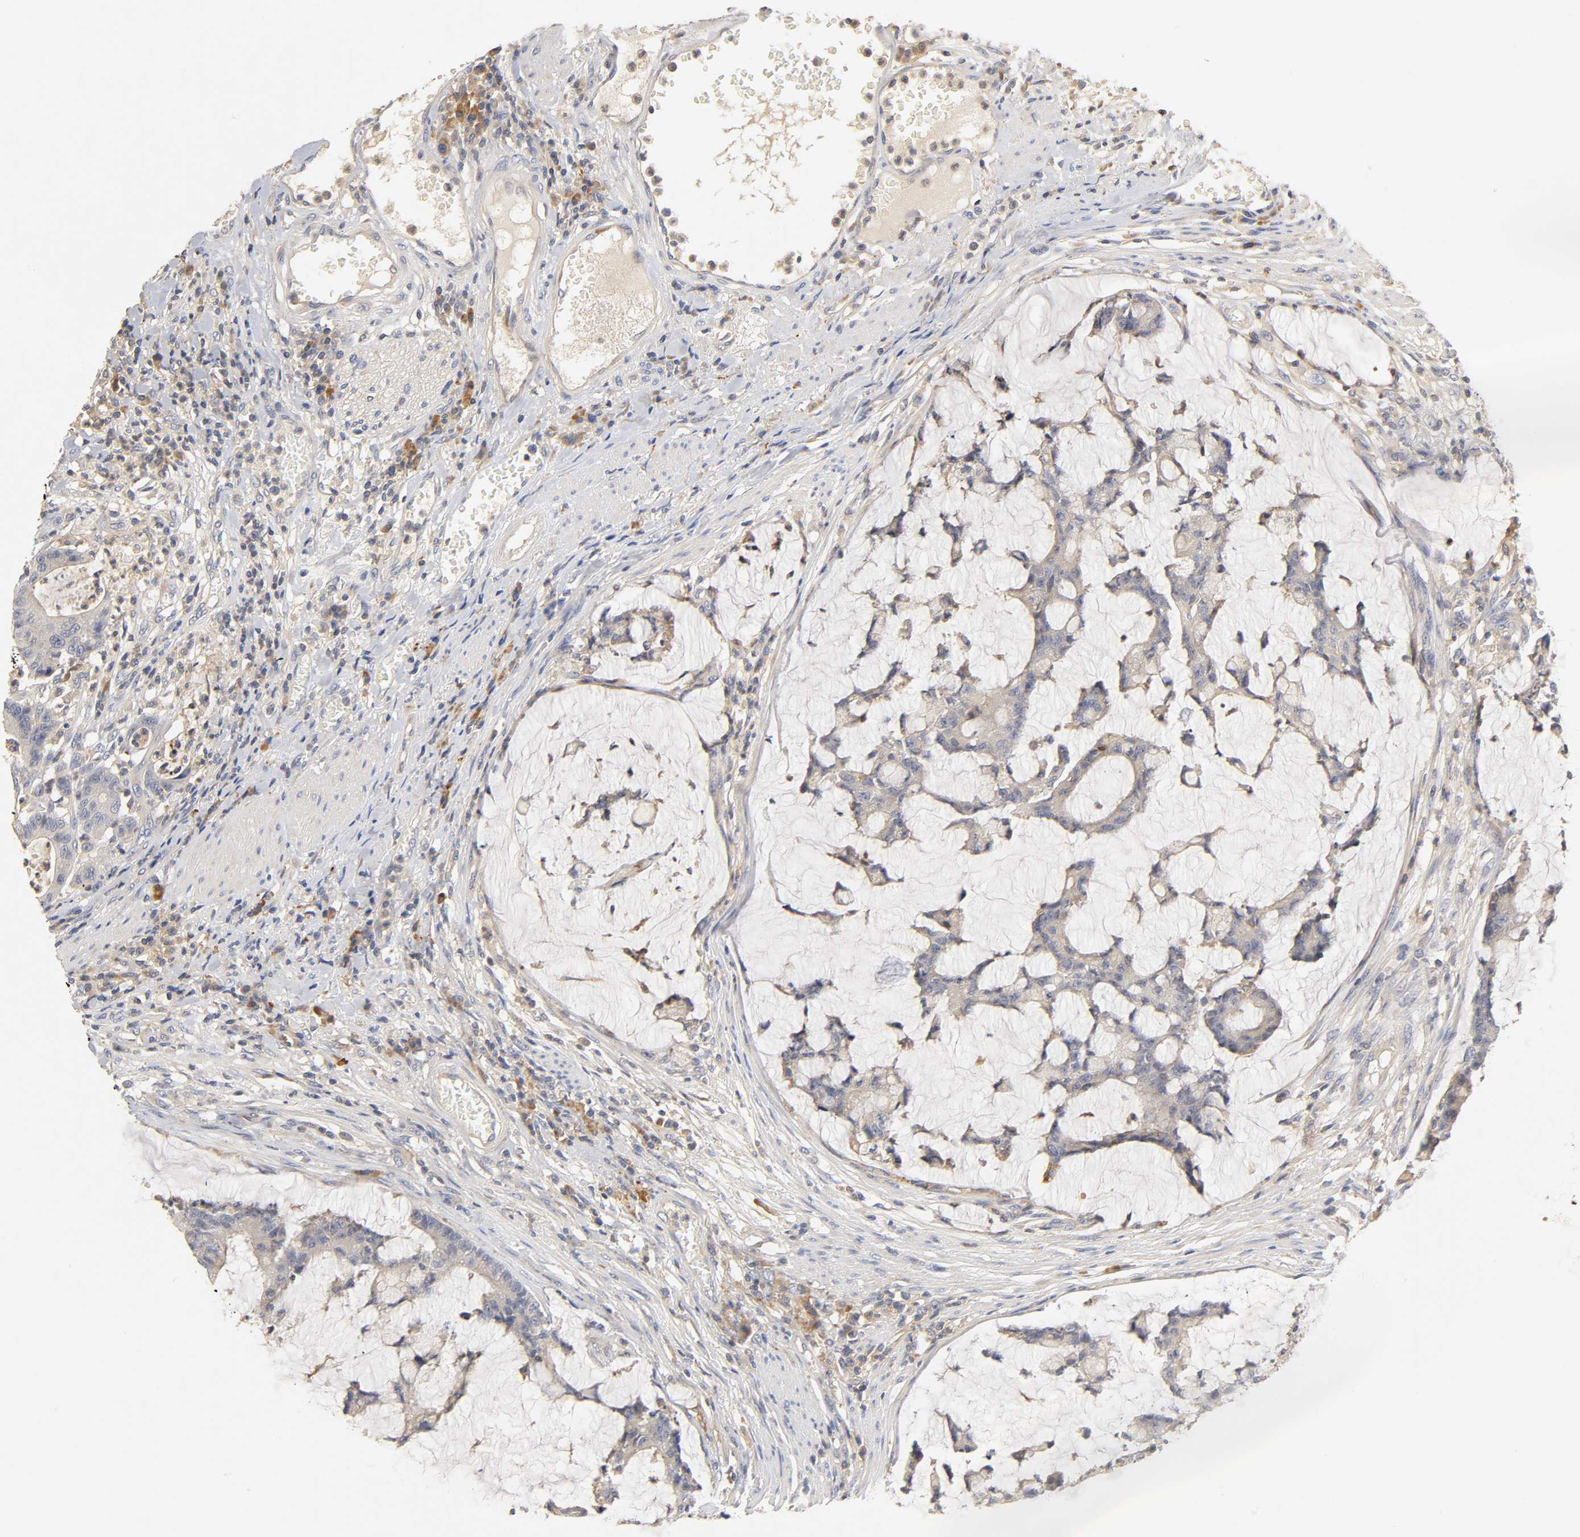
{"staining": {"intensity": "weak", "quantity": ">75%", "location": "cytoplasmic/membranous"}, "tissue": "colorectal cancer", "cell_type": "Tumor cells", "image_type": "cancer", "snomed": [{"axis": "morphology", "description": "Adenocarcinoma, NOS"}, {"axis": "topography", "description": "Colon"}], "caption": "Human colorectal cancer stained with a protein marker exhibits weak staining in tumor cells.", "gene": "RHOA", "patient": {"sex": "female", "age": 84}}